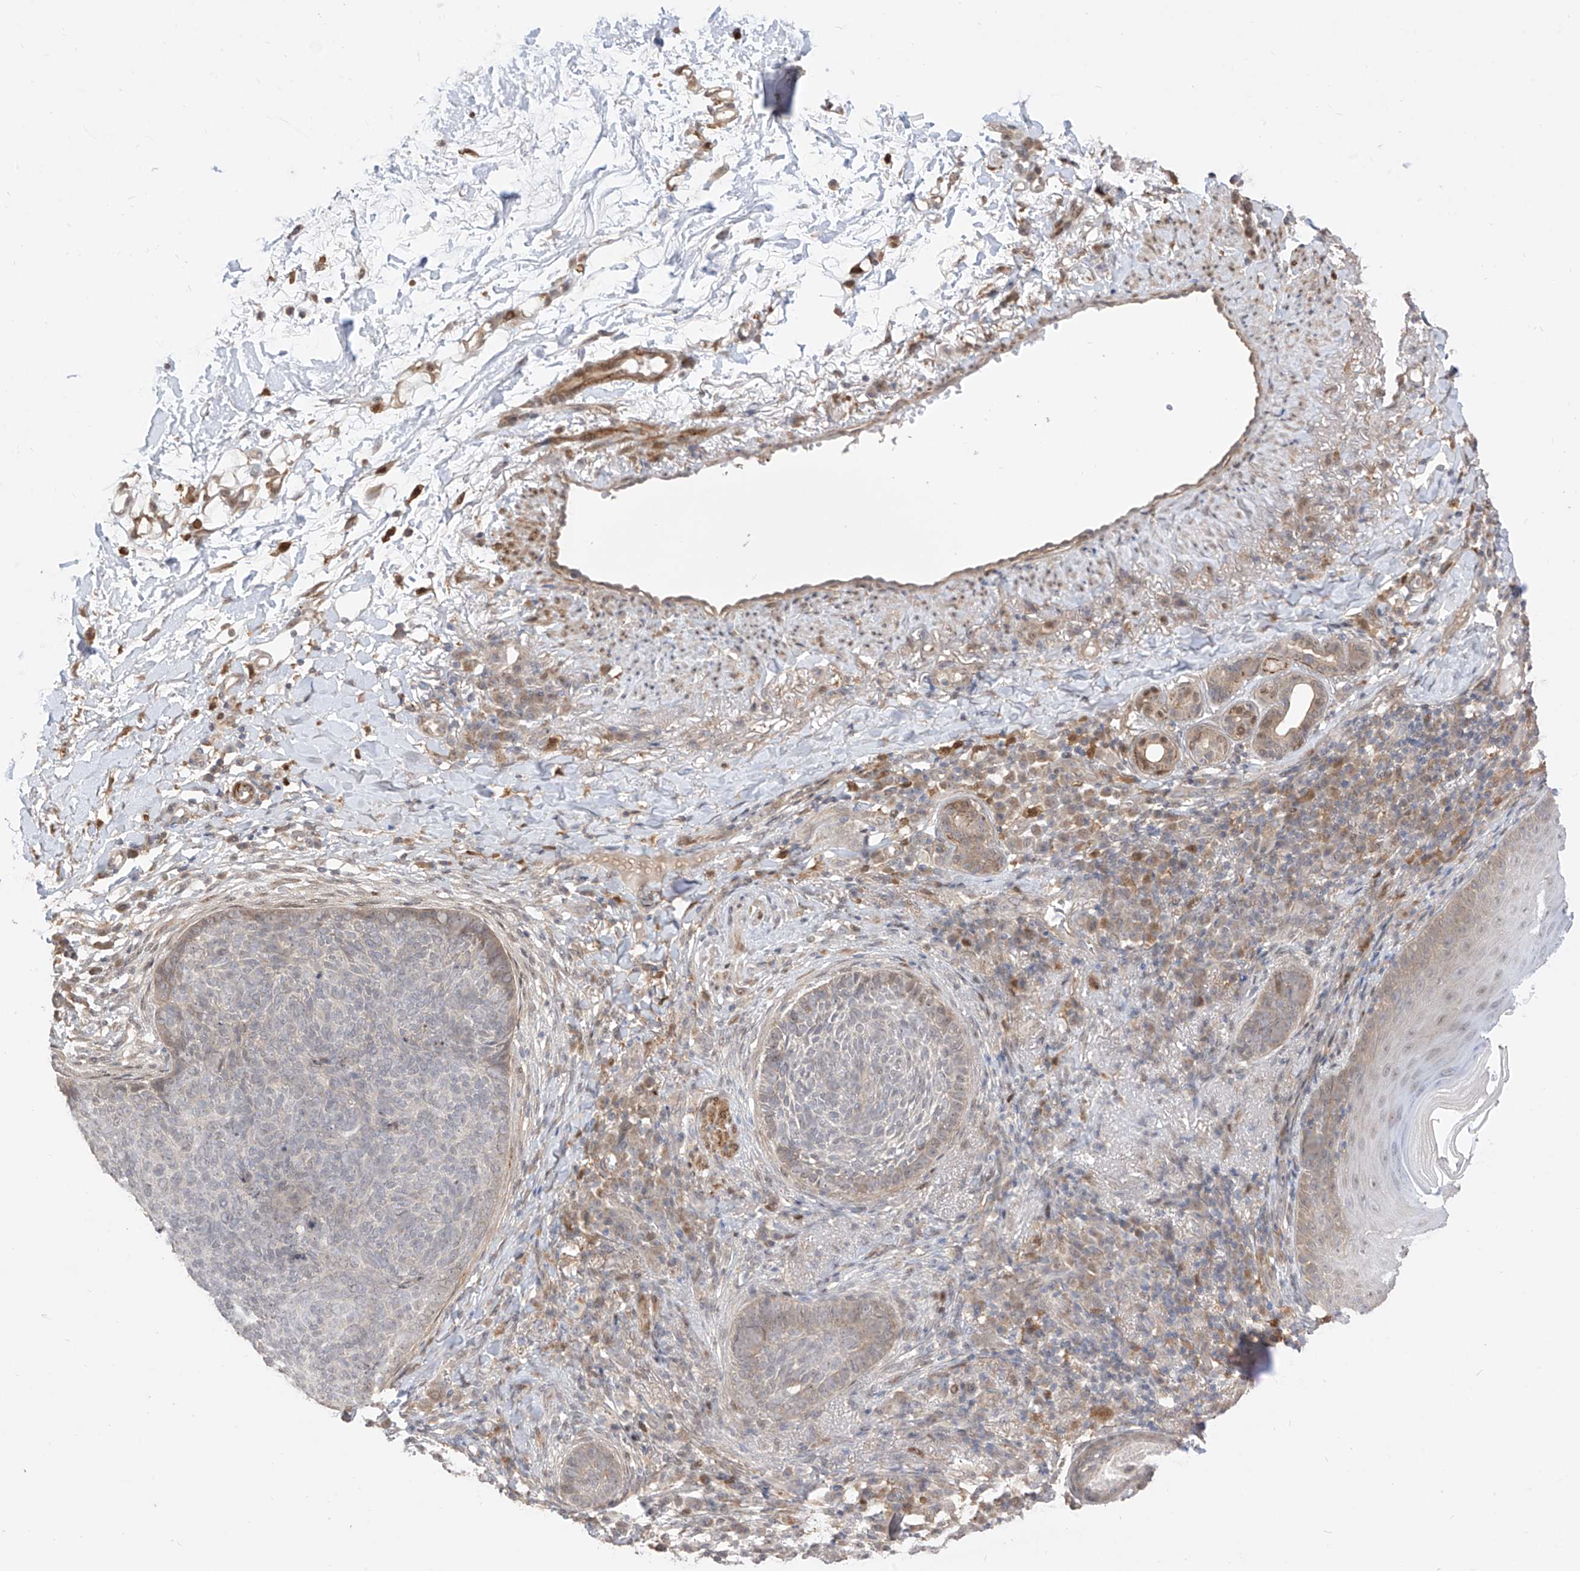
{"staining": {"intensity": "negative", "quantity": "none", "location": "none"}, "tissue": "skin cancer", "cell_type": "Tumor cells", "image_type": "cancer", "snomed": [{"axis": "morphology", "description": "Basal cell carcinoma"}, {"axis": "topography", "description": "Skin"}], "caption": "An IHC histopathology image of basal cell carcinoma (skin) is shown. There is no staining in tumor cells of basal cell carcinoma (skin).", "gene": "LATS1", "patient": {"sex": "male", "age": 85}}